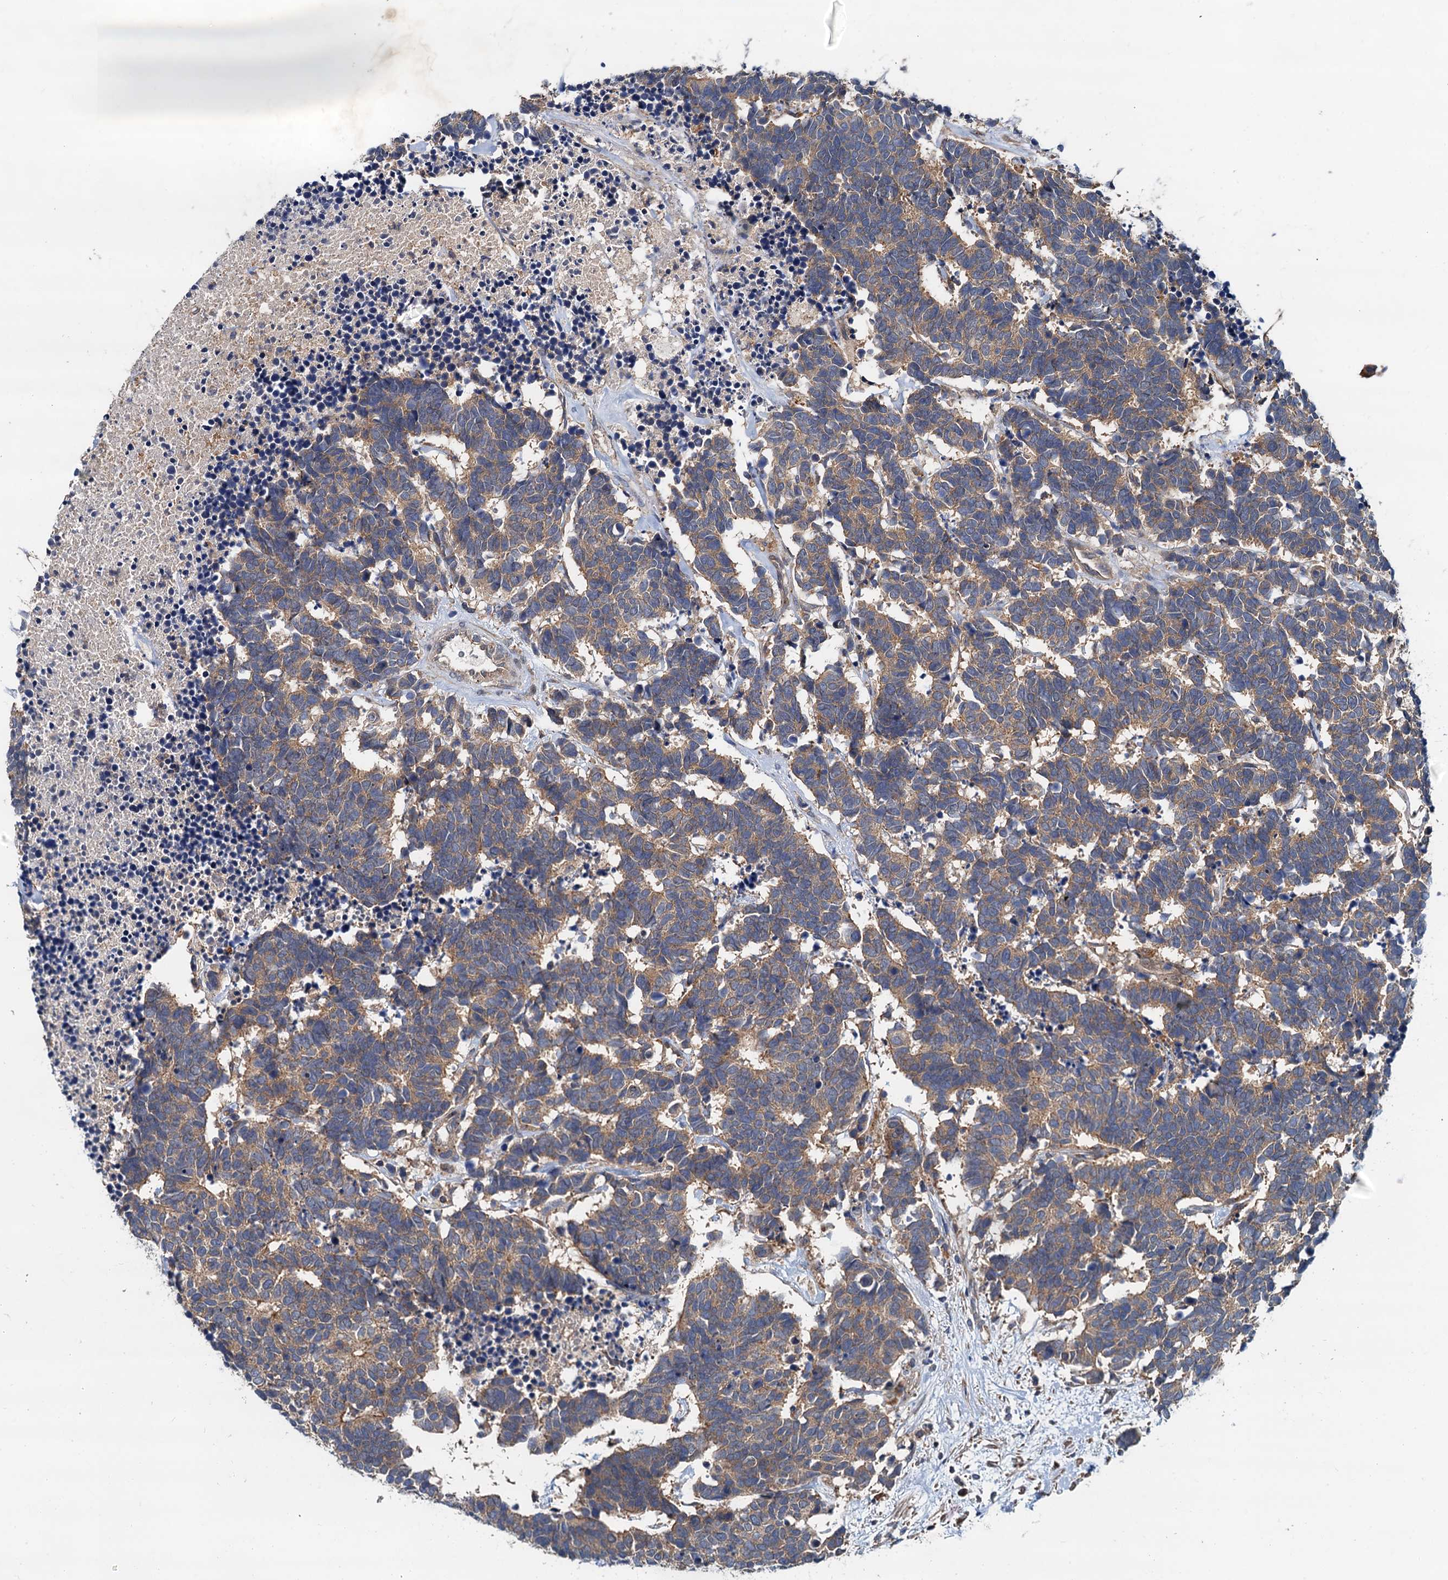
{"staining": {"intensity": "weak", "quantity": ">75%", "location": "cytoplasmic/membranous"}, "tissue": "carcinoid", "cell_type": "Tumor cells", "image_type": "cancer", "snomed": [{"axis": "morphology", "description": "Carcinoma, NOS"}, {"axis": "morphology", "description": "Carcinoid, malignant, NOS"}, {"axis": "topography", "description": "Urinary bladder"}], "caption": "A brown stain labels weak cytoplasmic/membranous positivity of a protein in carcinoid tumor cells.", "gene": "EFL1", "patient": {"sex": "male", "age": 57}}